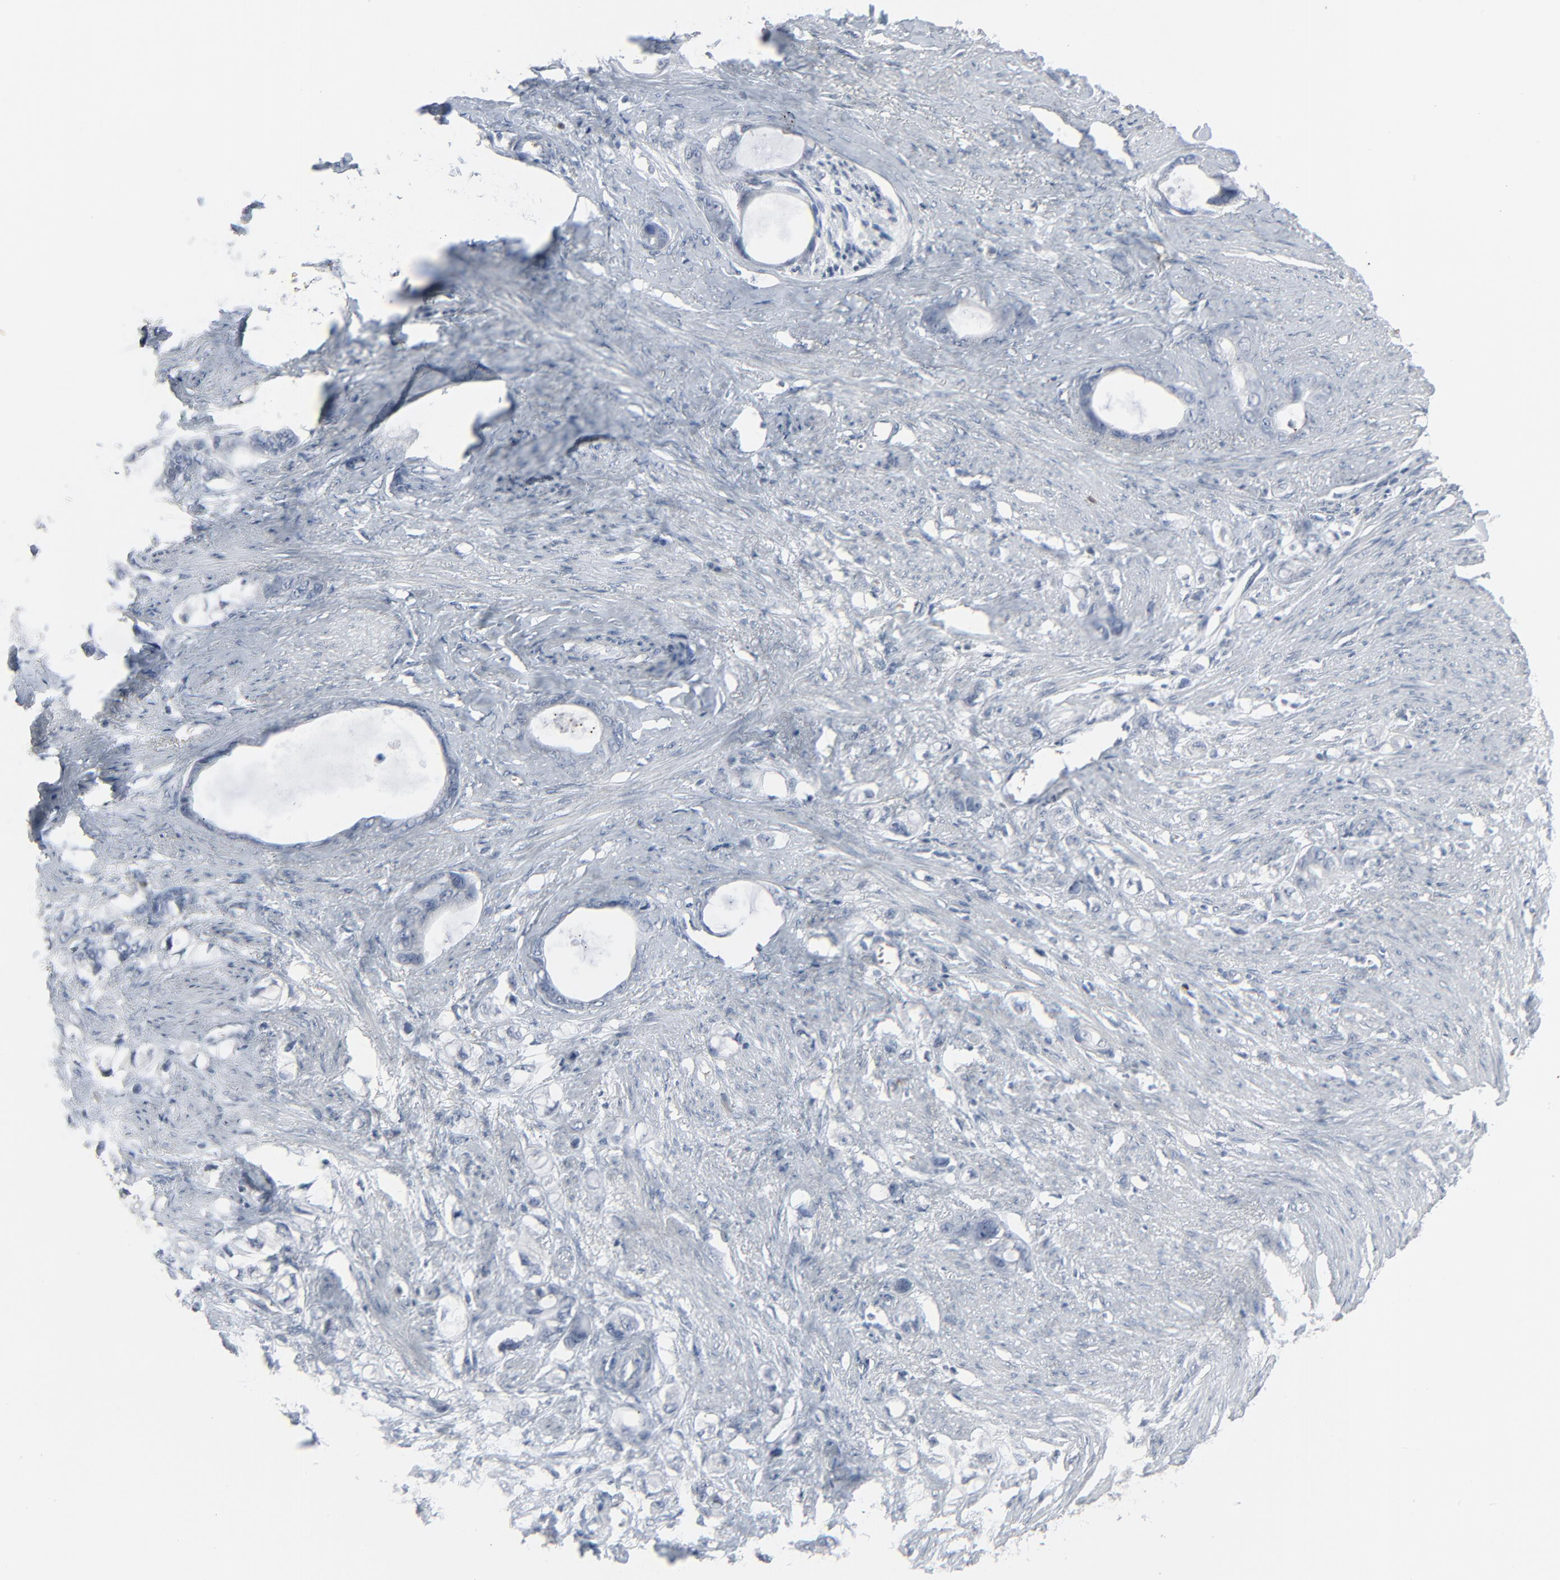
{"staining": {"intensity": "negative", "quantity": "none", "location": "none"}, "tissue": "stomach cancer", "cell_type": "Tumor cells", "image_type": "cancer", "snomed": [{"axis": "morphology", "description": "Adenocarcinoma, NOS"}, {"axis": "topography", "description": "Stomach"}], "caption": "The IHC image has no significant staining in tumor cells of stomach cancer (adenocarcinoma) tissue.", "gene": "SAGE1", "patient": {"sex": "female", "age": 75}}